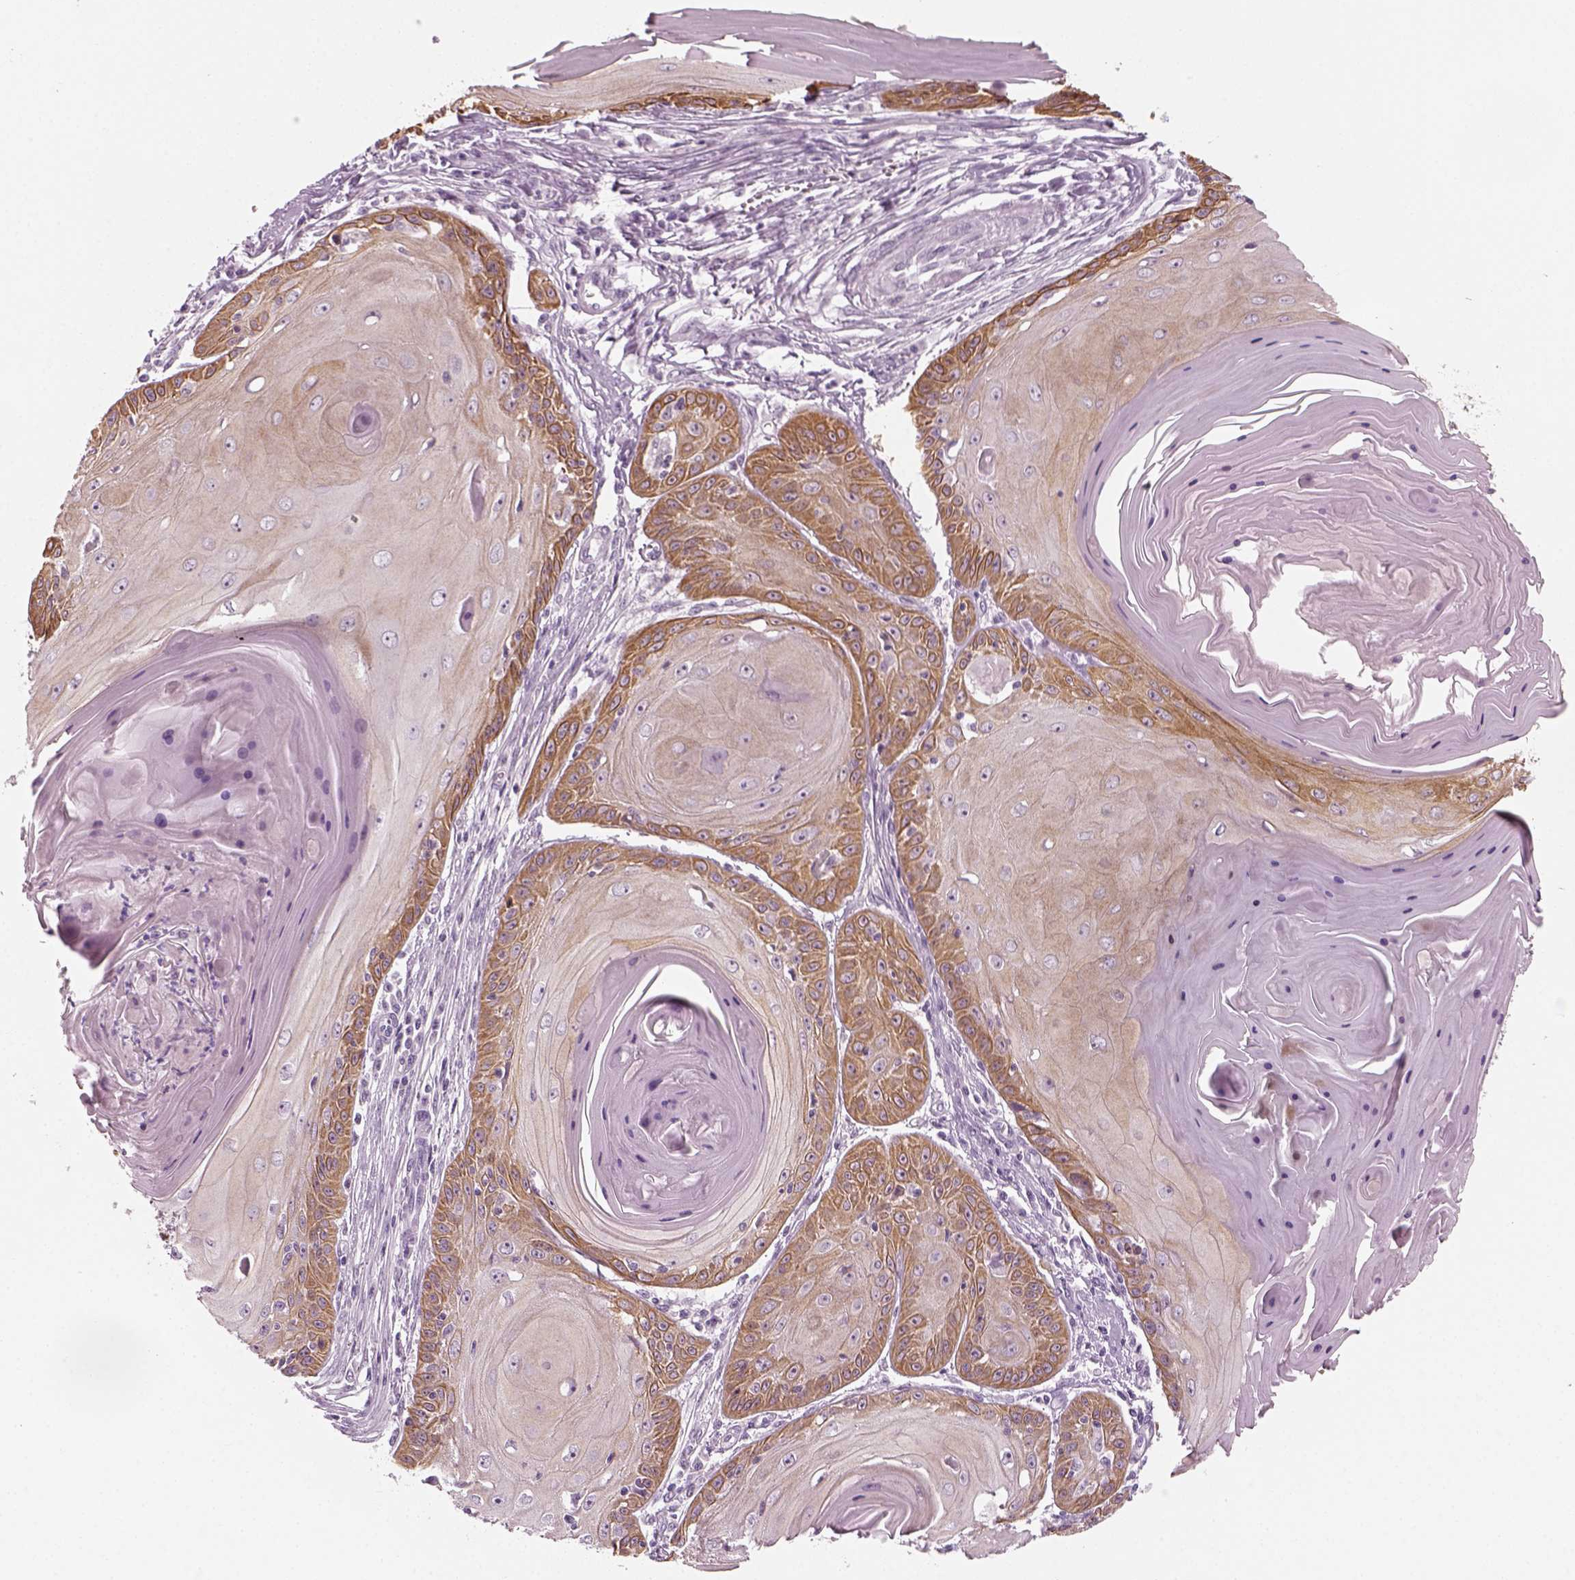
{"staining": {"intensity": "moderate", "quantity": "25%-75%", "location": "cytoplasmic/membranous"}, "tissue": "skin cancer", "cell_type": "Tumor cells", "image_type": "cancer", "snomed": [{"axis": "morphology", "description": "Squamous cell carcinoma, NOS"}, {"axis": "topography", "description": "Skin"}, {"axis": "topography", "description": "Vulva"}], "caption": "Immunohistochemistry (IHC) of squamous cell carcinoma (skin) reveals medium levels of moderate cytoplasmic/membranous positivity in approximately 25%-75% of tumor cells.", "gene": "KRT75", "patient": {"sex": "female", "age": 85}}